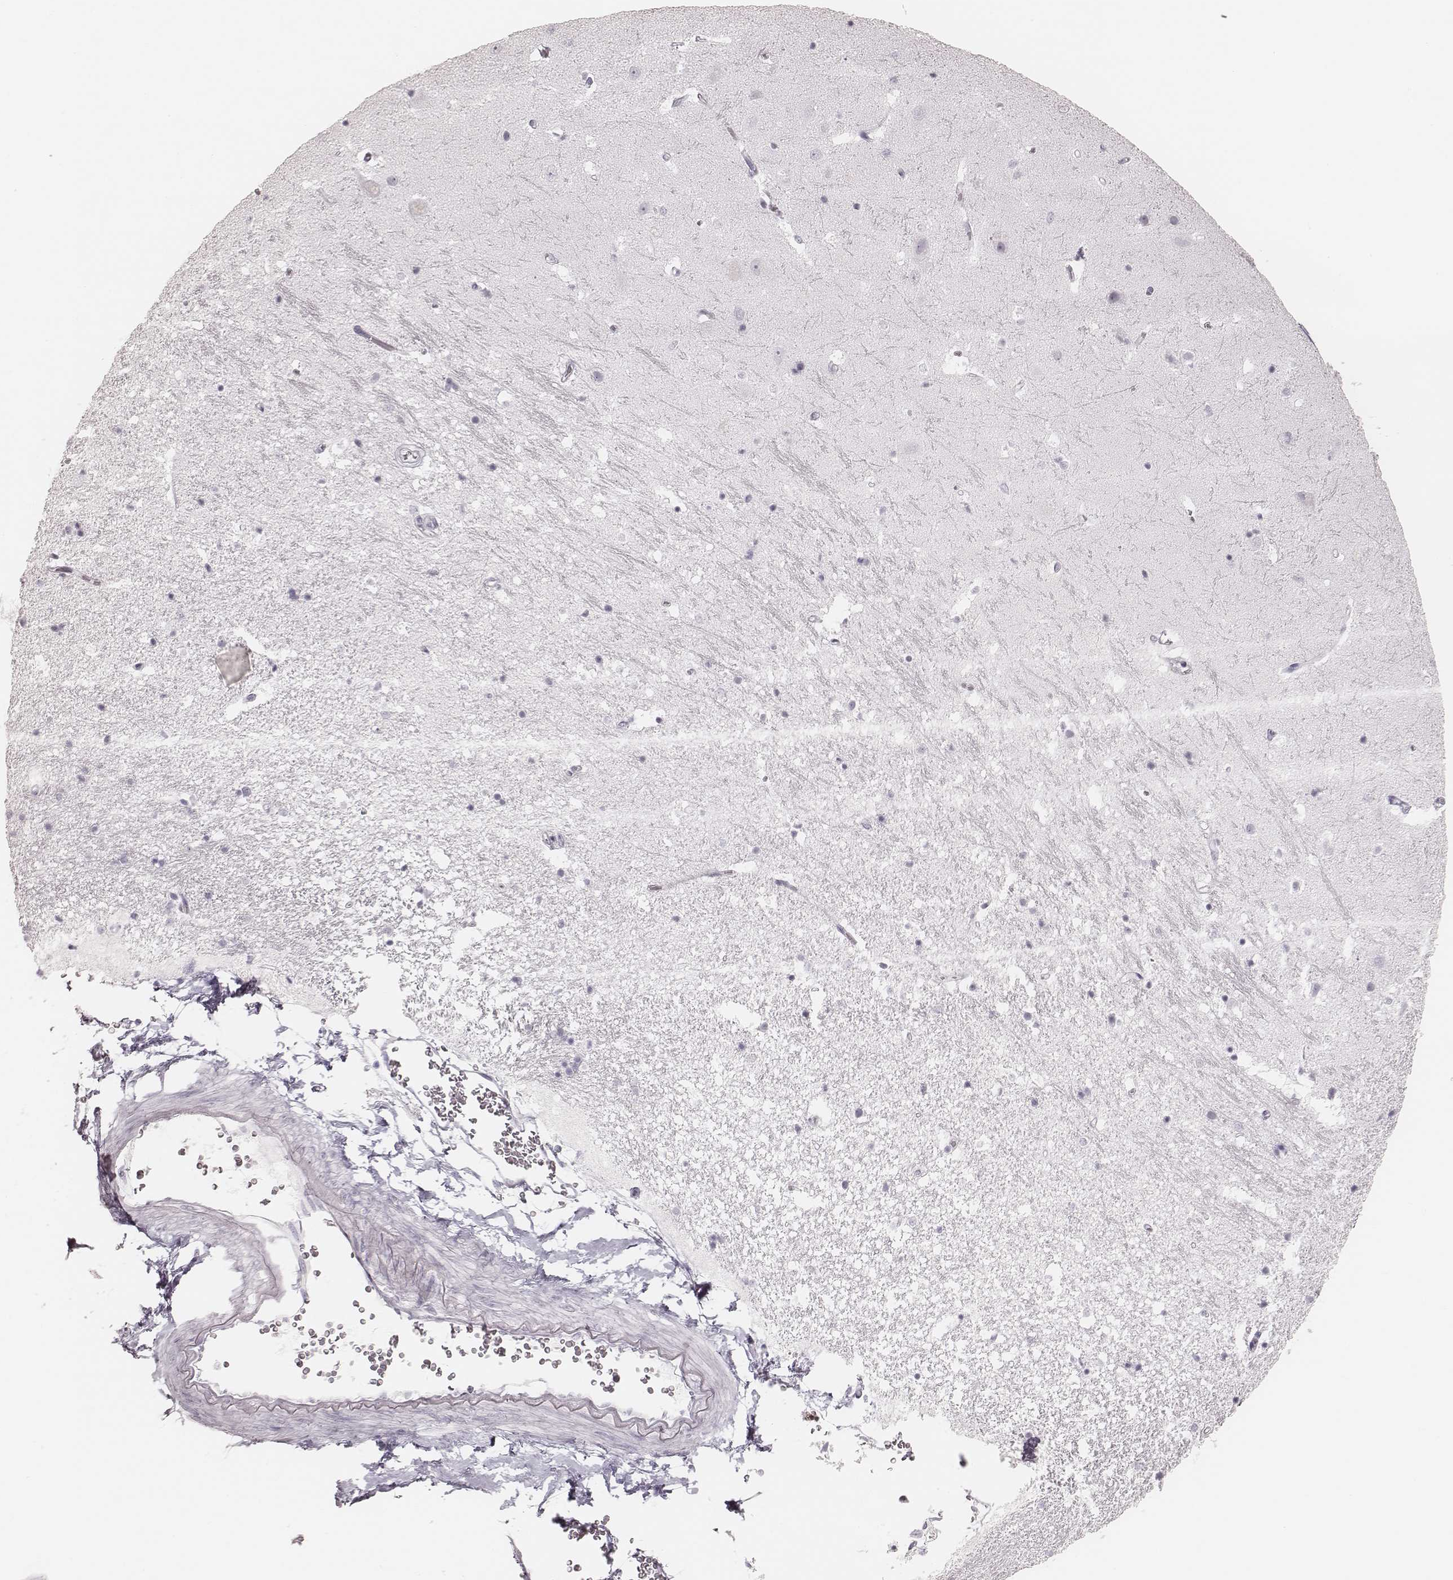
{"staining": {"intensity": "negative", "quantity": "none", "location": "none"}, "tissue": "hippocampus", "cell_type": "Glial cells", "image_type": "normal", "snomed": [{"axis": "morphology", "description": "Normal tissue, NOS"}, {"axis": "topography", "description": "Hippocampus"}], "caption": "Immunohistochemistry histopathology image of unremarkable hippocampus: human hippocampus stained with DAB displays no significant protein staining in glial cells.", "gene": "KRT82", "patient": {"sex": "male", "age": 44}}